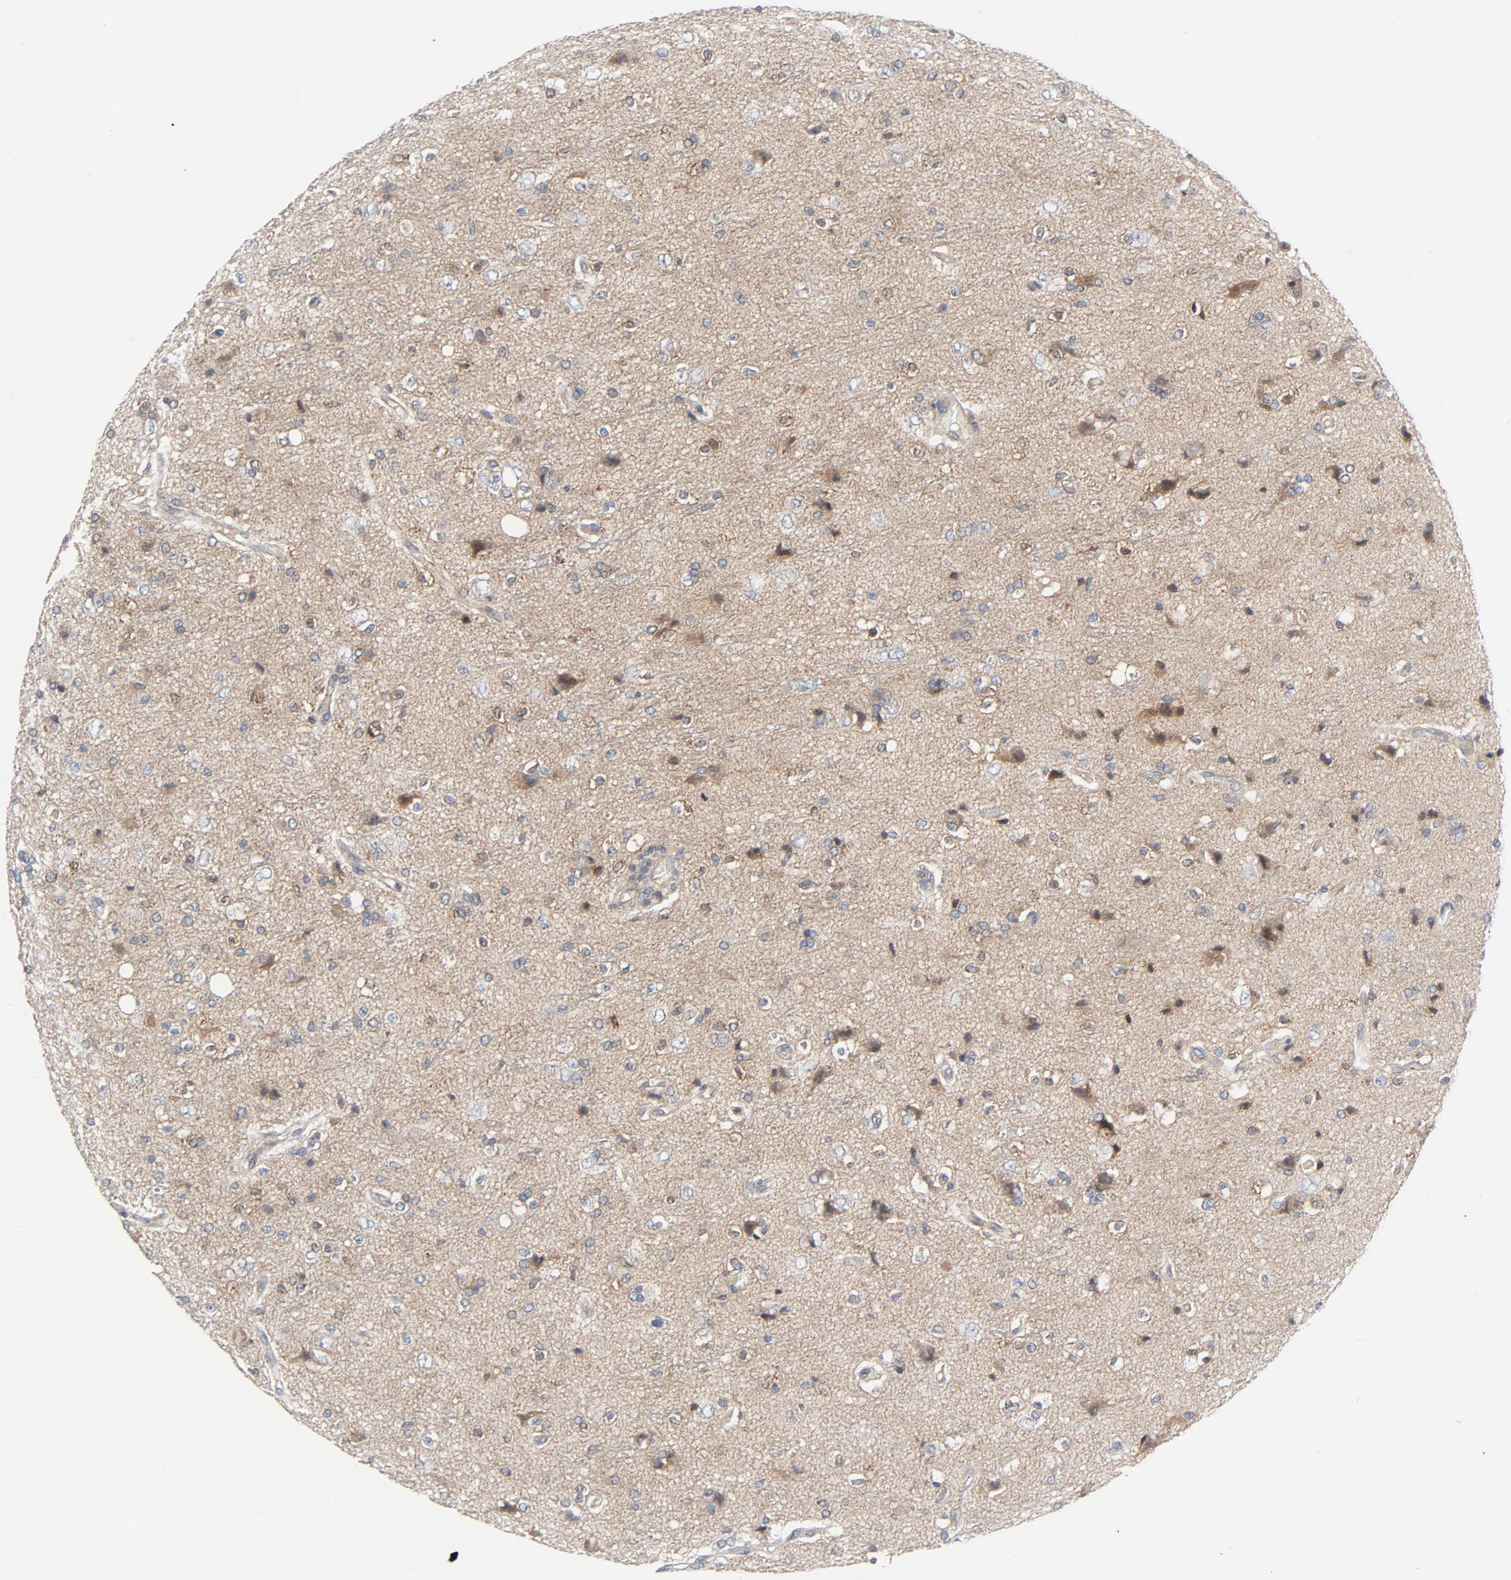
{"staining": {"intensity": "moderate", "quantity": ">75%", "location": "cytoplasmic/membranous"}, "tissue": "glioma", "cell_type": "Tumor cells", "image_type": "cancer", "snomed": [{"axis": "morphology", "description": "Glioma, malignant, High grade"}, {"axis": "topography", "description": "Brain"}], "caption": "Protein staining by immunohistochemistry displays moderate cytoplasmic/membranous expression in about >75% of tumor cells in malignant high-grade glioma.", "gene": "TSG101", "patient": {"sex": "male", "age": 47}}